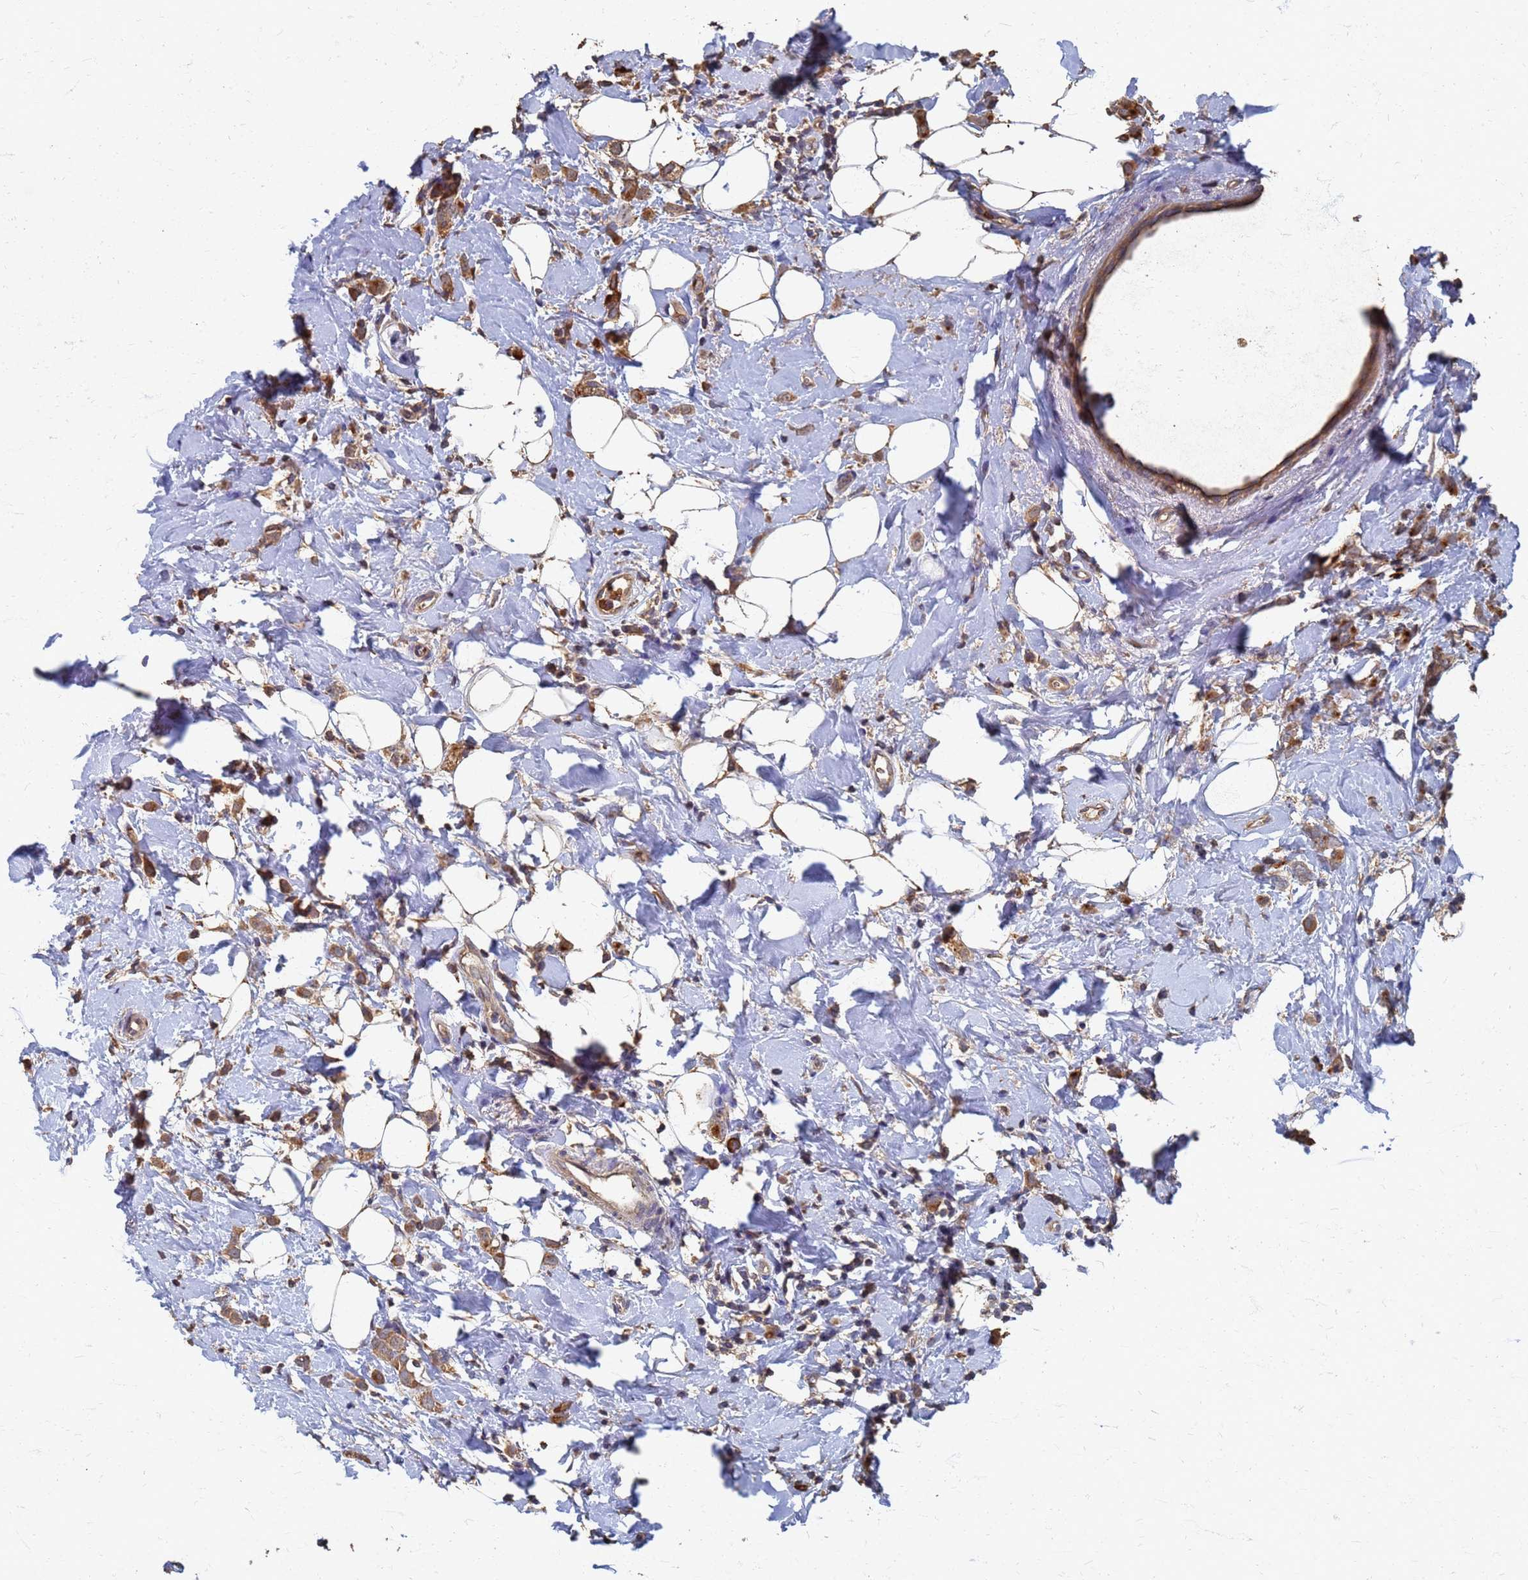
{"staining": {"intensity": "moderate", "quantity": ">75%", "location": "cytoplasmic/membranous"}, "tissue": "breast cancer", "cell_type": "Tumor cells", "image_type": "cancer", "snomed": [{"axis": "morphology", "description": "Lobular carcinoma"}, {"axis": "topography", "description": "Breast"}], "caption": "Immunohistochemistry (IHC) staining of breast lobular carcinoma, which shows medium levels of moderate cytoplasmic/membranous staining in about >75% of tumor cells indicating moderate cytoplasmic/membranous protein expression. The staining was performed using DAB (brown) for protein detection and nuclei were counterstained in hematoxylin (blue).", "gene": "DPH5", "patient": {"sex": "female", "age": 47}}